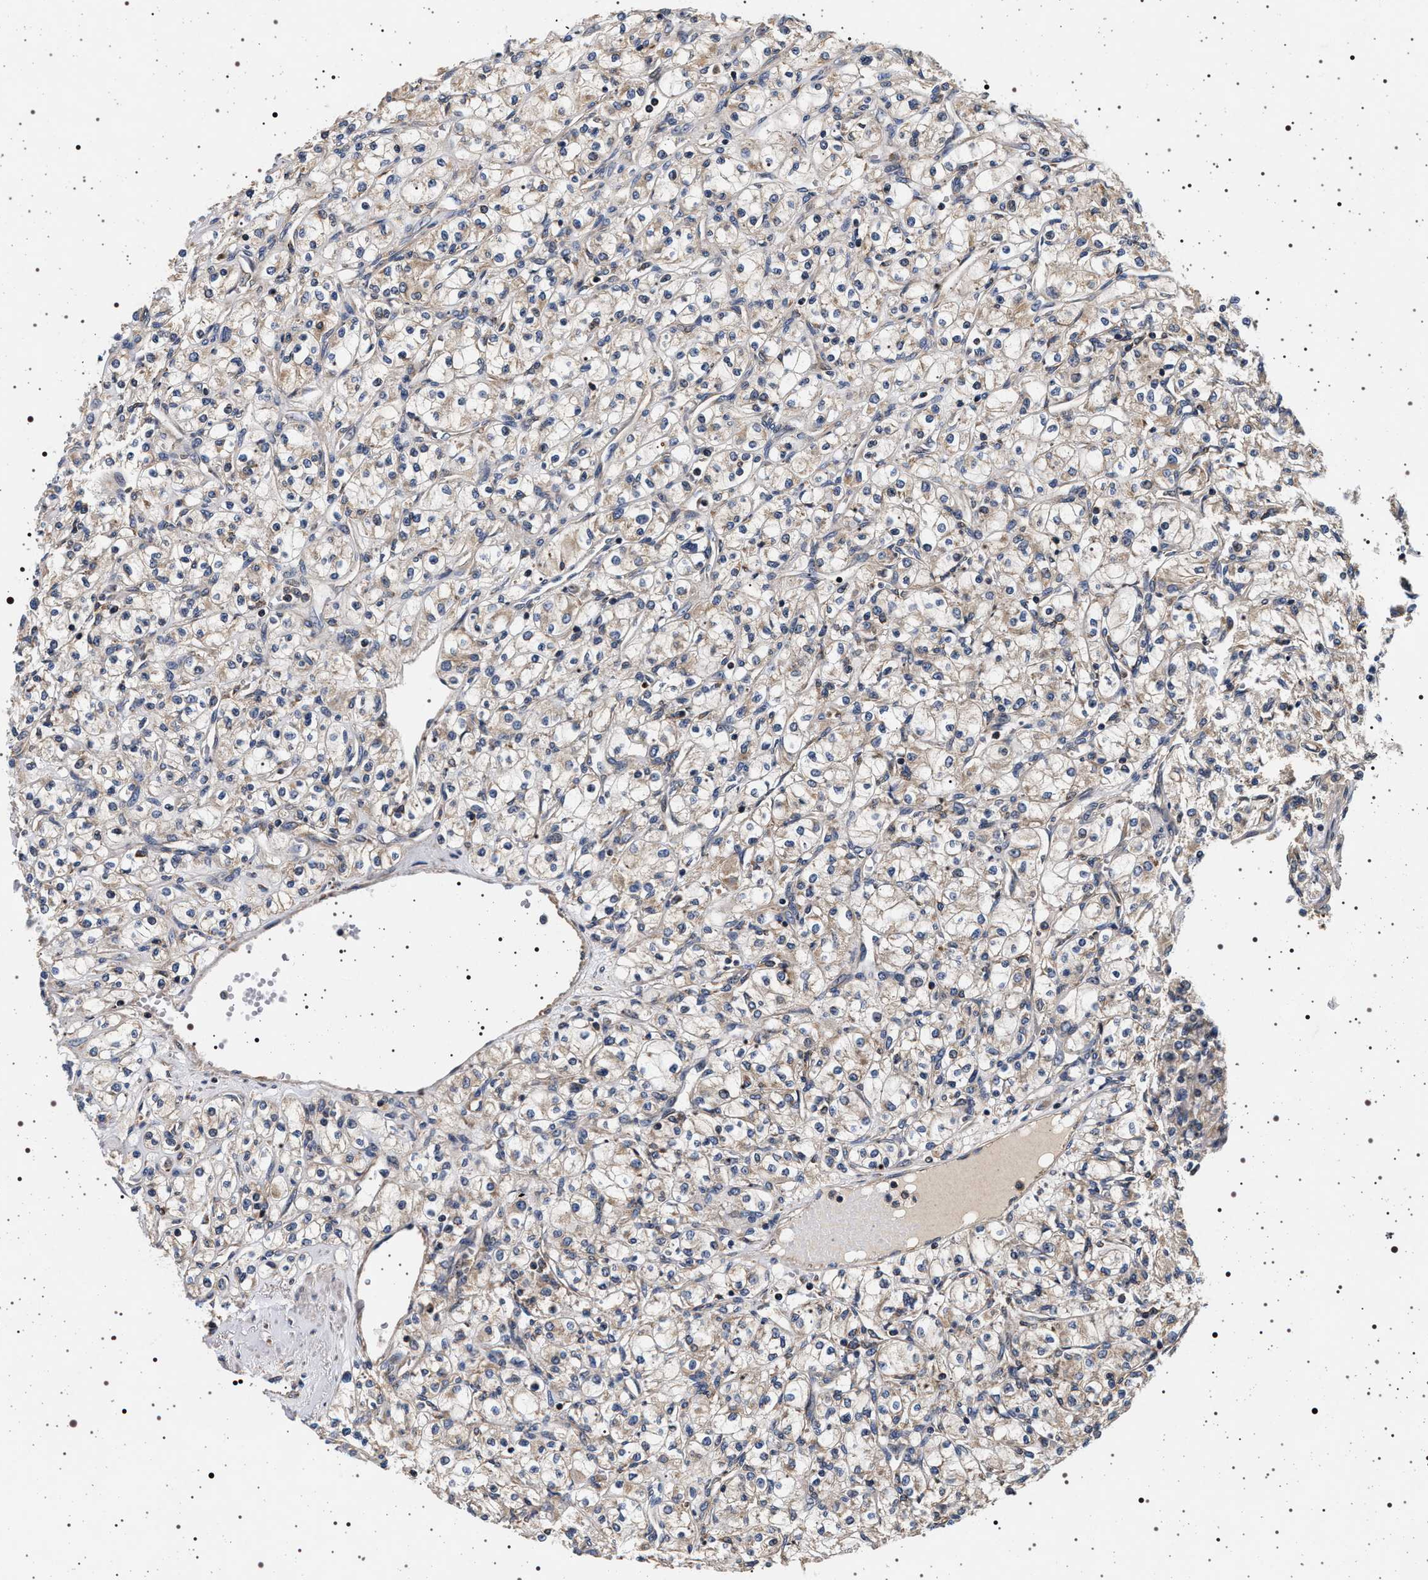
{"staining": {"intensity": "weak", "quantity": "<25%", "location": "cytoplasmic/membranous"}, "tissue": "renal cancer", "cell_type": "Tumor cells", "image_type": "cancer", "snomed": [{"axis": "morphology", "description": "Adenocarcinoma, NOS"}, {"axis": "topography", "description": "Kidney"}], "caption": "IHC of human renal cancer (adenocarcinoma) displays no staining in tumor cells.", "gene": "DCBLD2", "patient": {"sex": "male", "age": 77}}